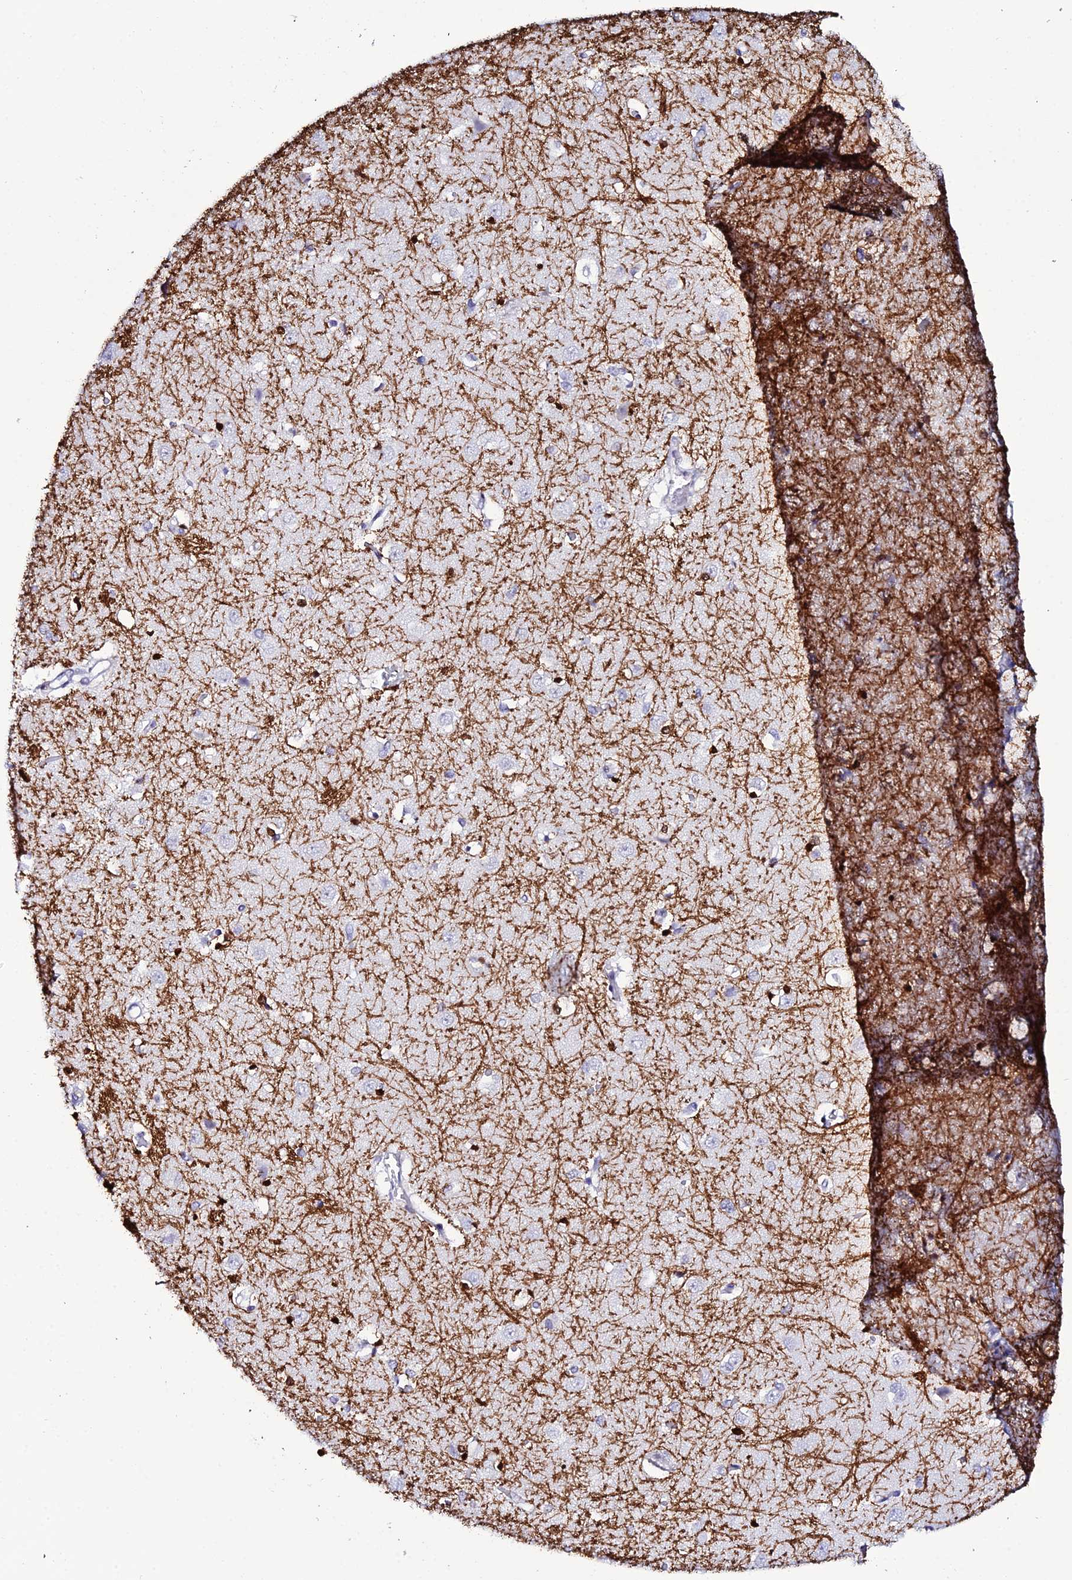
{"staining": {"intensity": "strong", "quantity": "<25%", "location": "cytoplasmic/membranous"}, "tissue": "caudate", "cell_type": "Glial cells", "image_type": "normal", "snomed": [{"axis": "morphology", "description": "Normal tissue, NOS"}, {"axis": "topography", "description": "Lateral ventricle wall"}], "caption": "Brown immunohistochemical staining in unremarkable human caudate reveals strong cytoplasmic/membranous expression in approximately <25% of glial cells.", "gene": "DEFB132", "patient": {"sex": "male", "age": 37}}